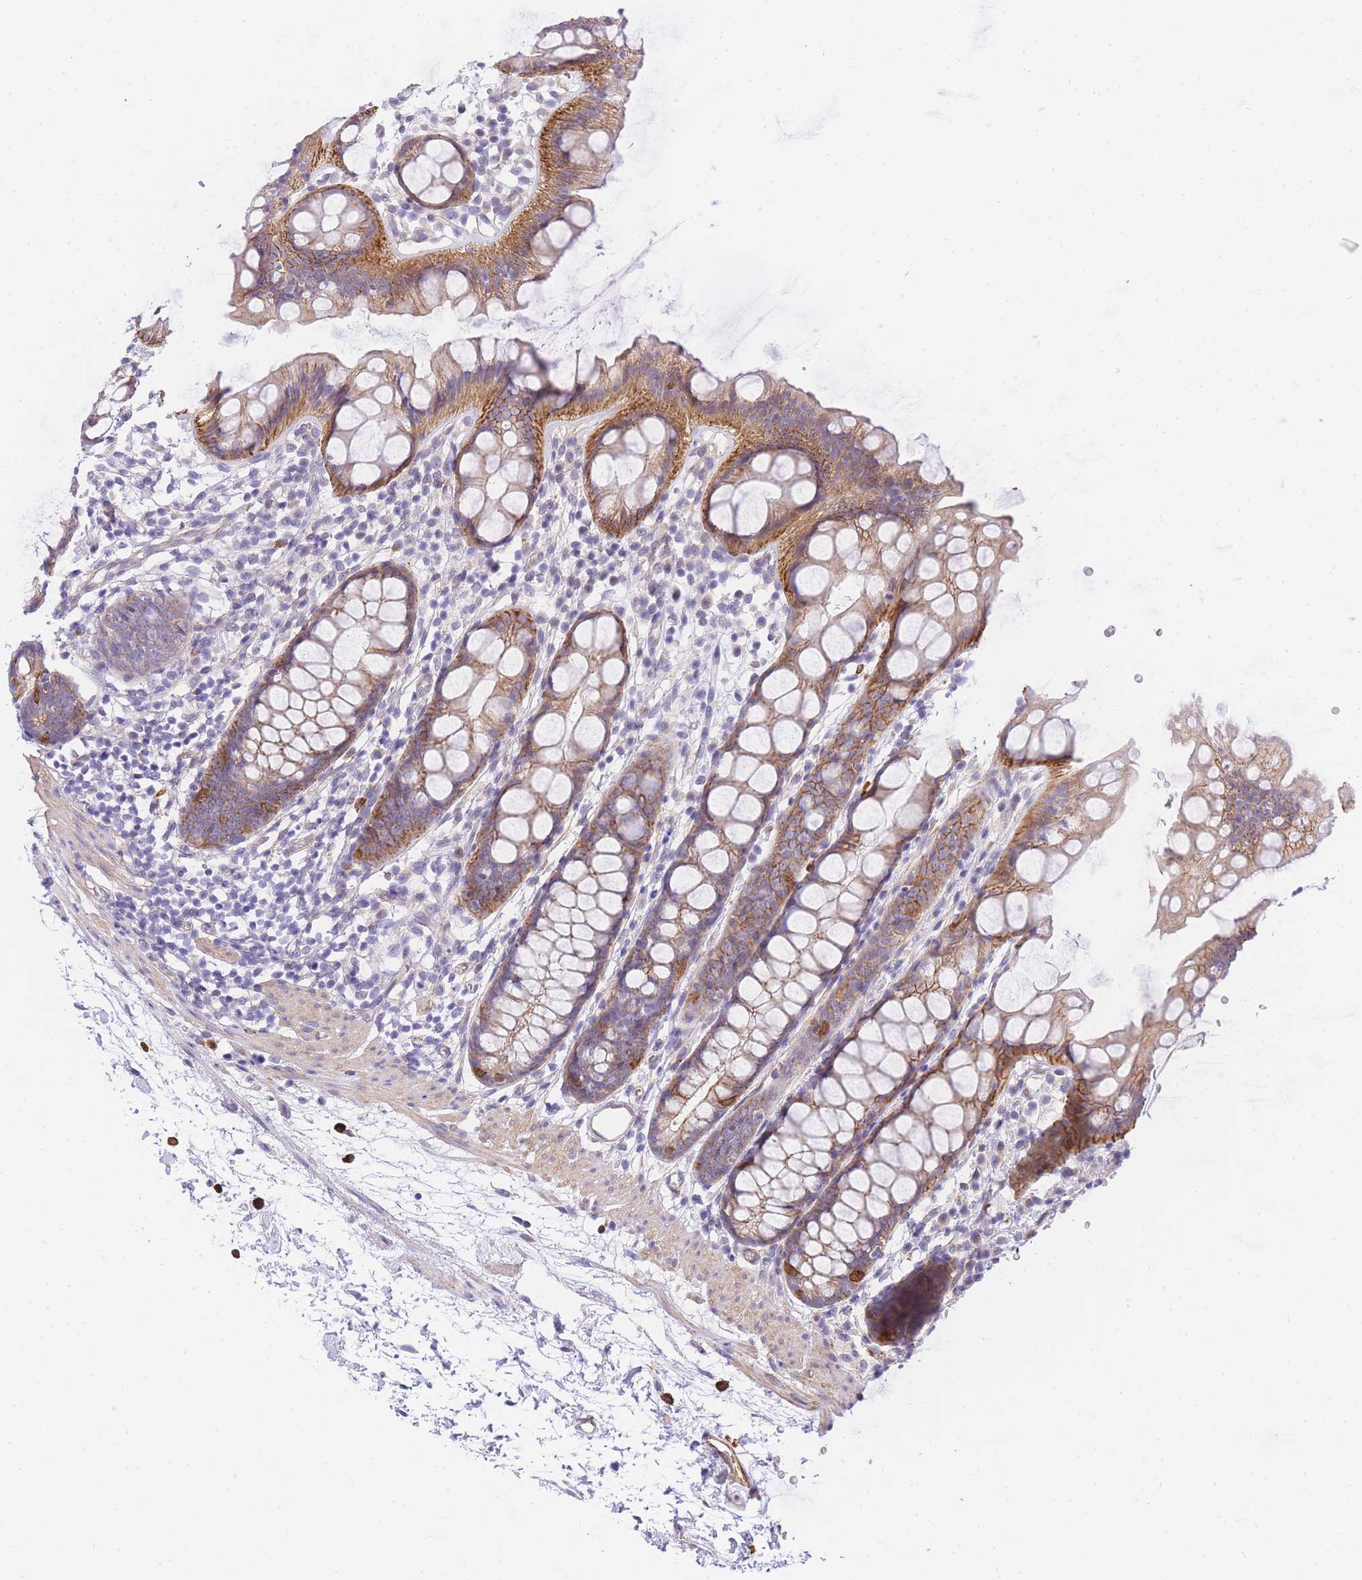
{"staining": {"intensity": "moderate", "quantity": ">75%", "location": "cytoplasmic/membranous"}, "tissue": "rectum", "cell_type": "Glandular cells", "image_type": "normal", "snomed": [{"axis": "morphology", "description": "Normal tissue, NOS"}, {"axis": "topography", "description": "Rectum"}], "caption": "IHC histopathology image of benign rectum: human rectum stained using immunohistochemistry shows medium levels of moderate protein expression localized specifically in the cytoplasmic/membranous of glandular cells, appearing as a cytoplasmic/membranous brown color.", "gene": "SRSF12", "patient": {"sex": "female", "age": 65}}